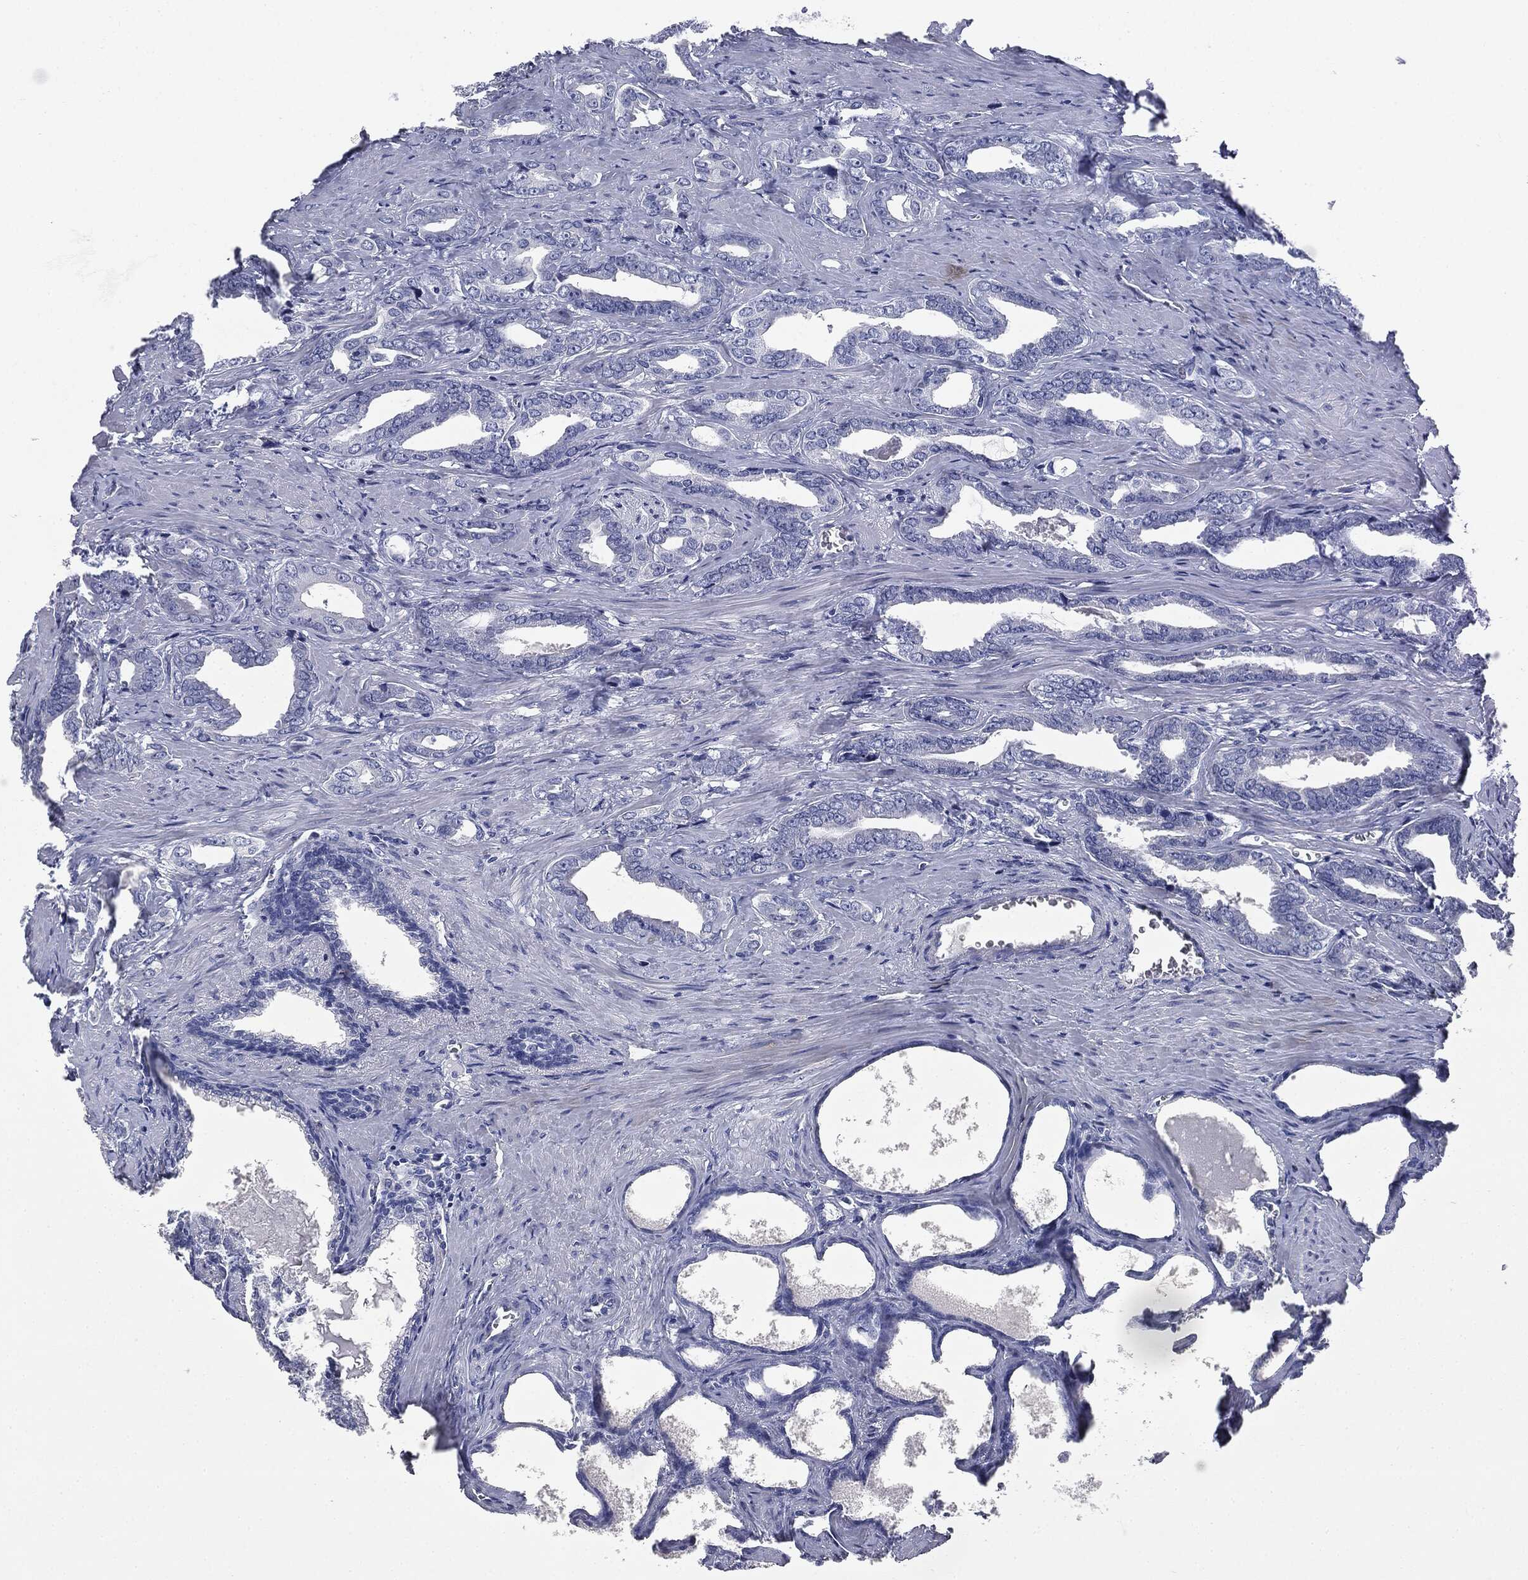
{"staining": {"intensity": "negative", "quantity": "none", "location": "none"}, "tissue": "prostate cancer", "cell_type": "Tumor cells", "image_type": "cancer", "snomed": [{"axis": "morphology", "description": "Adenocarcinoma, NOS"}, {"axis": "topography", "description": "Prostate"}], "caption": "Tumor cells show no significant positivity in adenocarcinoma (prostate). (DAB immunohistochemistry visualized using brightfield microscopy, high magnification).", "gene": "ATP2A1", "patient": {"sex": "male", "age": 66}}